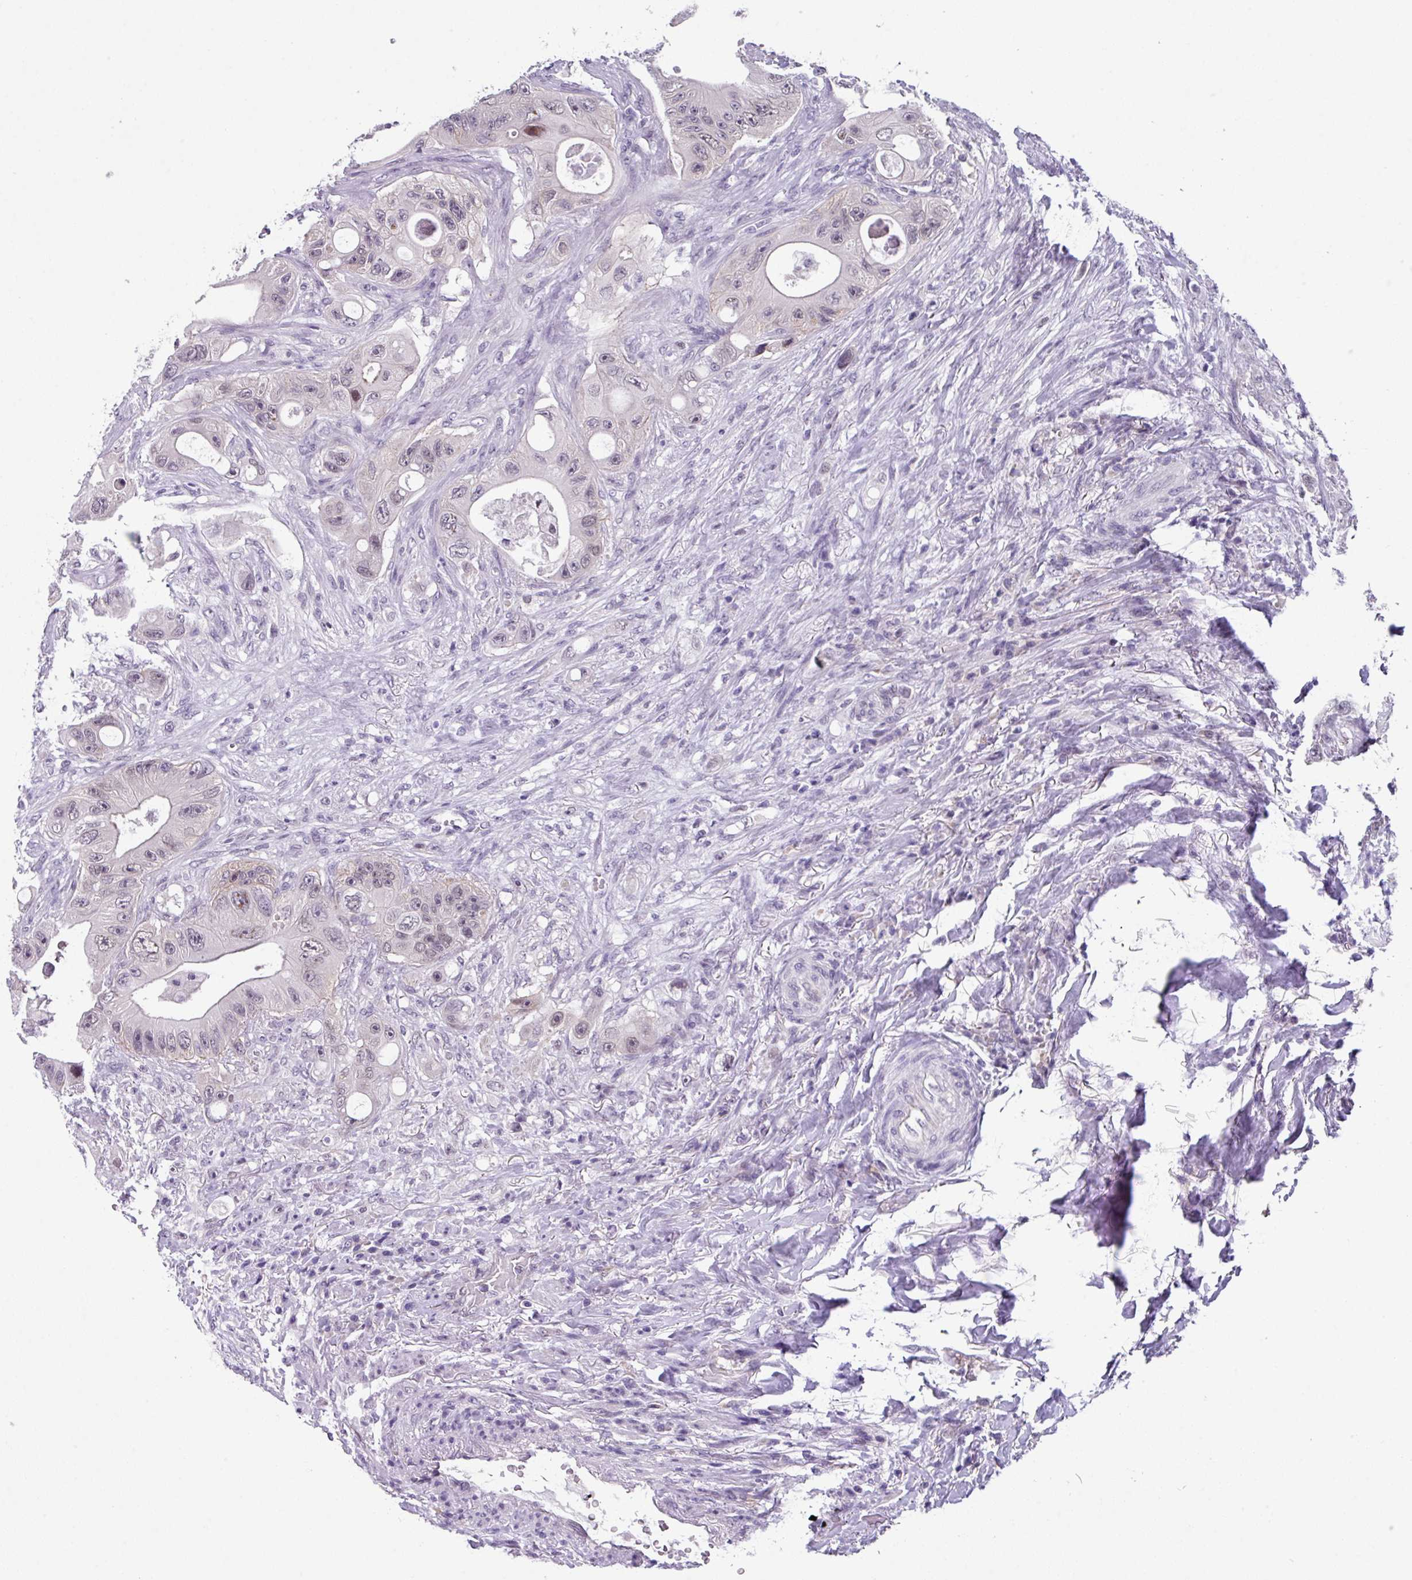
{"staining": {"intensity": "weak", "quantity": "<25%", "location": "nuclear"}, "tissue": "colorectal cancer", "cell_type": "Tumor cells", "image_type": "cancer", "snomed": [{"axis": "morphology", "description": "Adenocarcinoma, NOS"}, {"axis": "topography", "description": "Colon"}], "caption": "A high-resolution micrograph shows immunohistochemistry (IHC) staining of adenocarcinoma (colorectal), which displays no significant staining in tumor cells.", "gene": "ZFP3", "patient": {"sex": "female", "age": 46}}